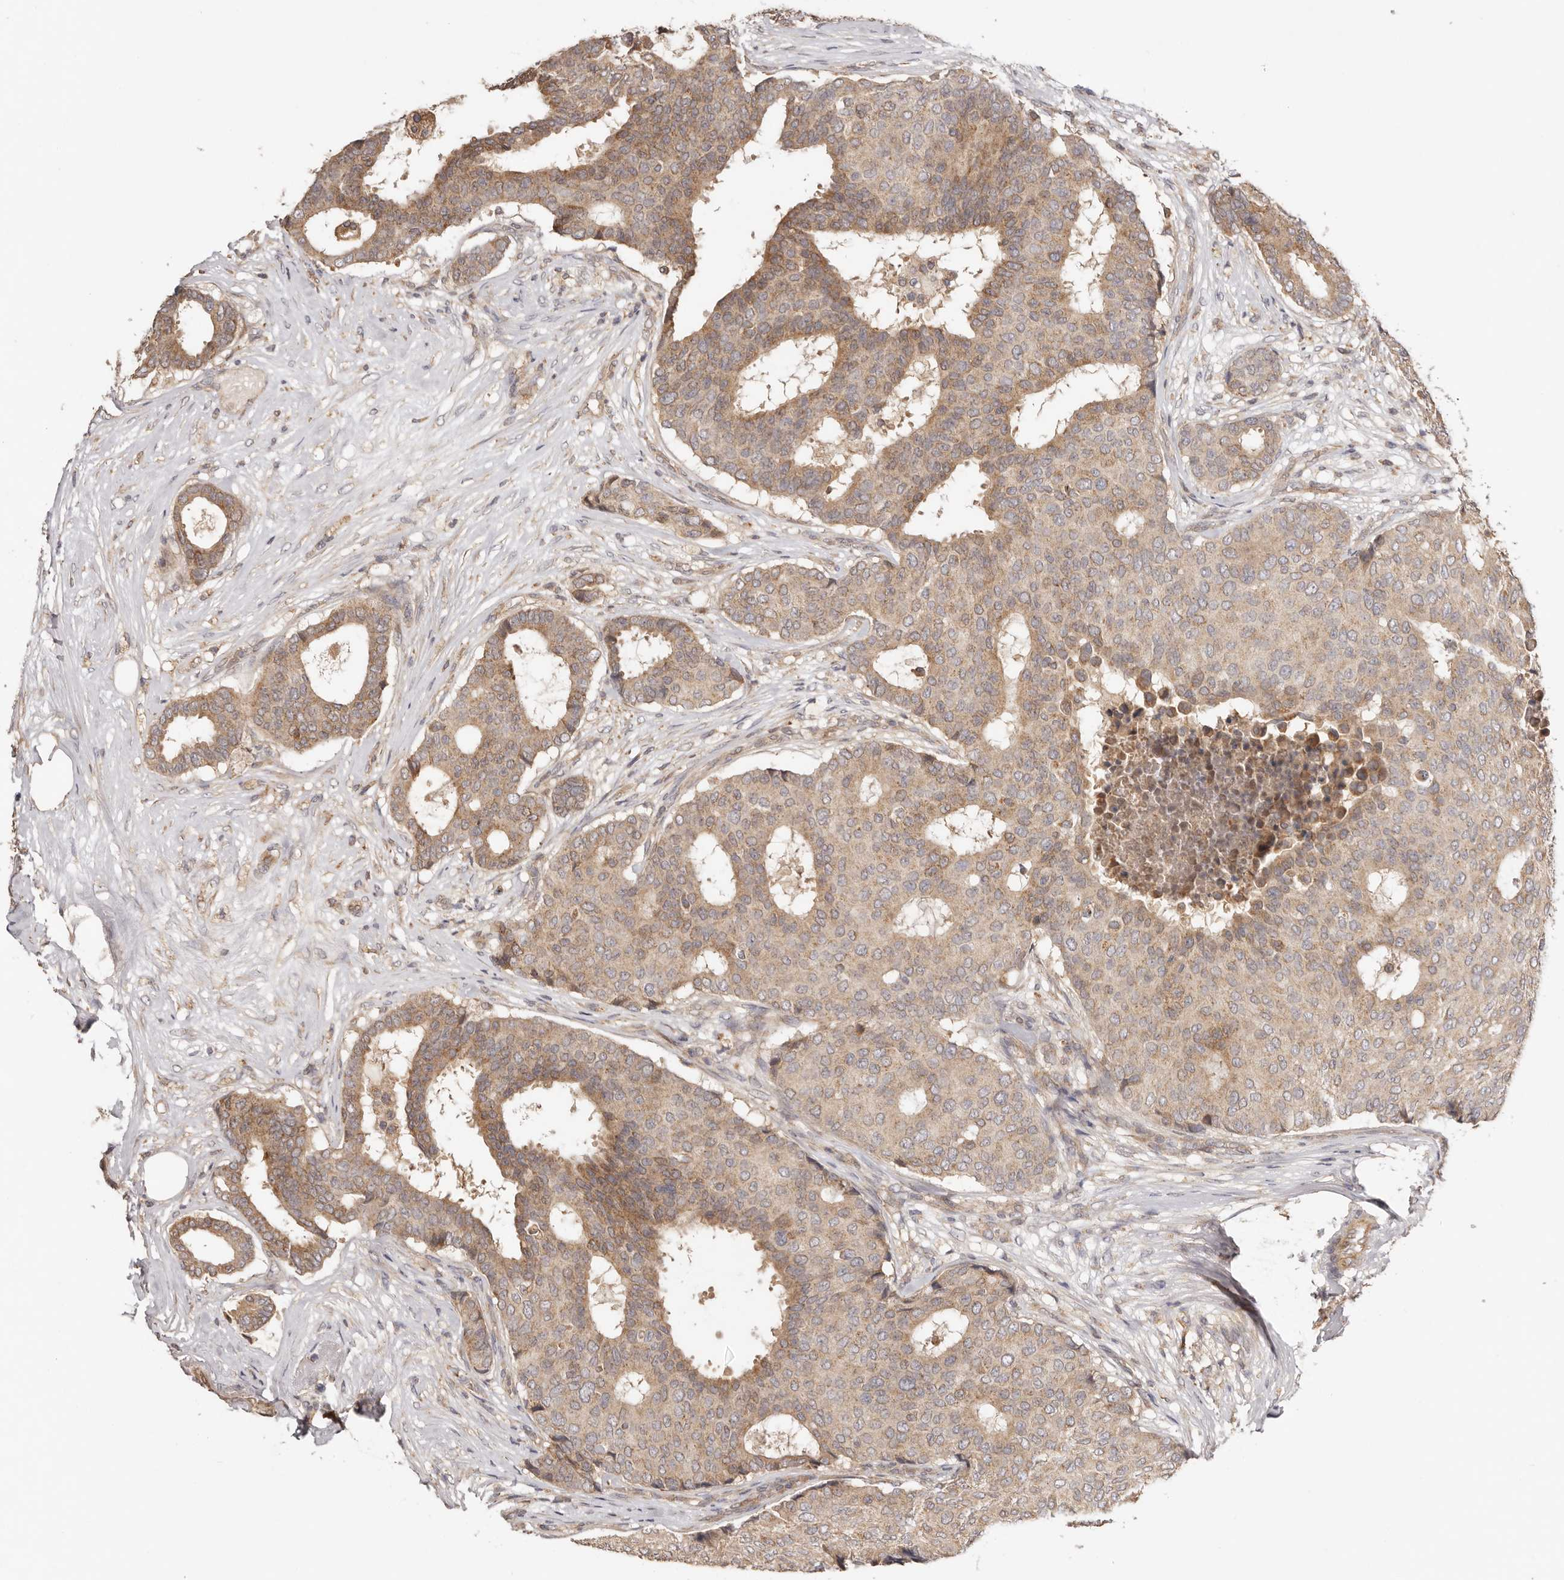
{"staining": {"intensity": "moderate", "quantity": "25%-75%", "location": "cytoplasmic/membranous"}, "tissue": "breast cancer", "cell_type": "Tumor cells", "image_type": "cancer", "snomed": [{"axis": "morphology", "description": "Duct carcinoma"}, {"axis": "topography", "description": "Breast"}], "caption": "Approximately 25%-75% of tumor cells in breast cancer exhibit moderate cytoplasmic/membranous protein expression as visualized by brown immunohistochemical staining.", "gene": "UBR2", "patient": {"sex": "female", "age": 75}}